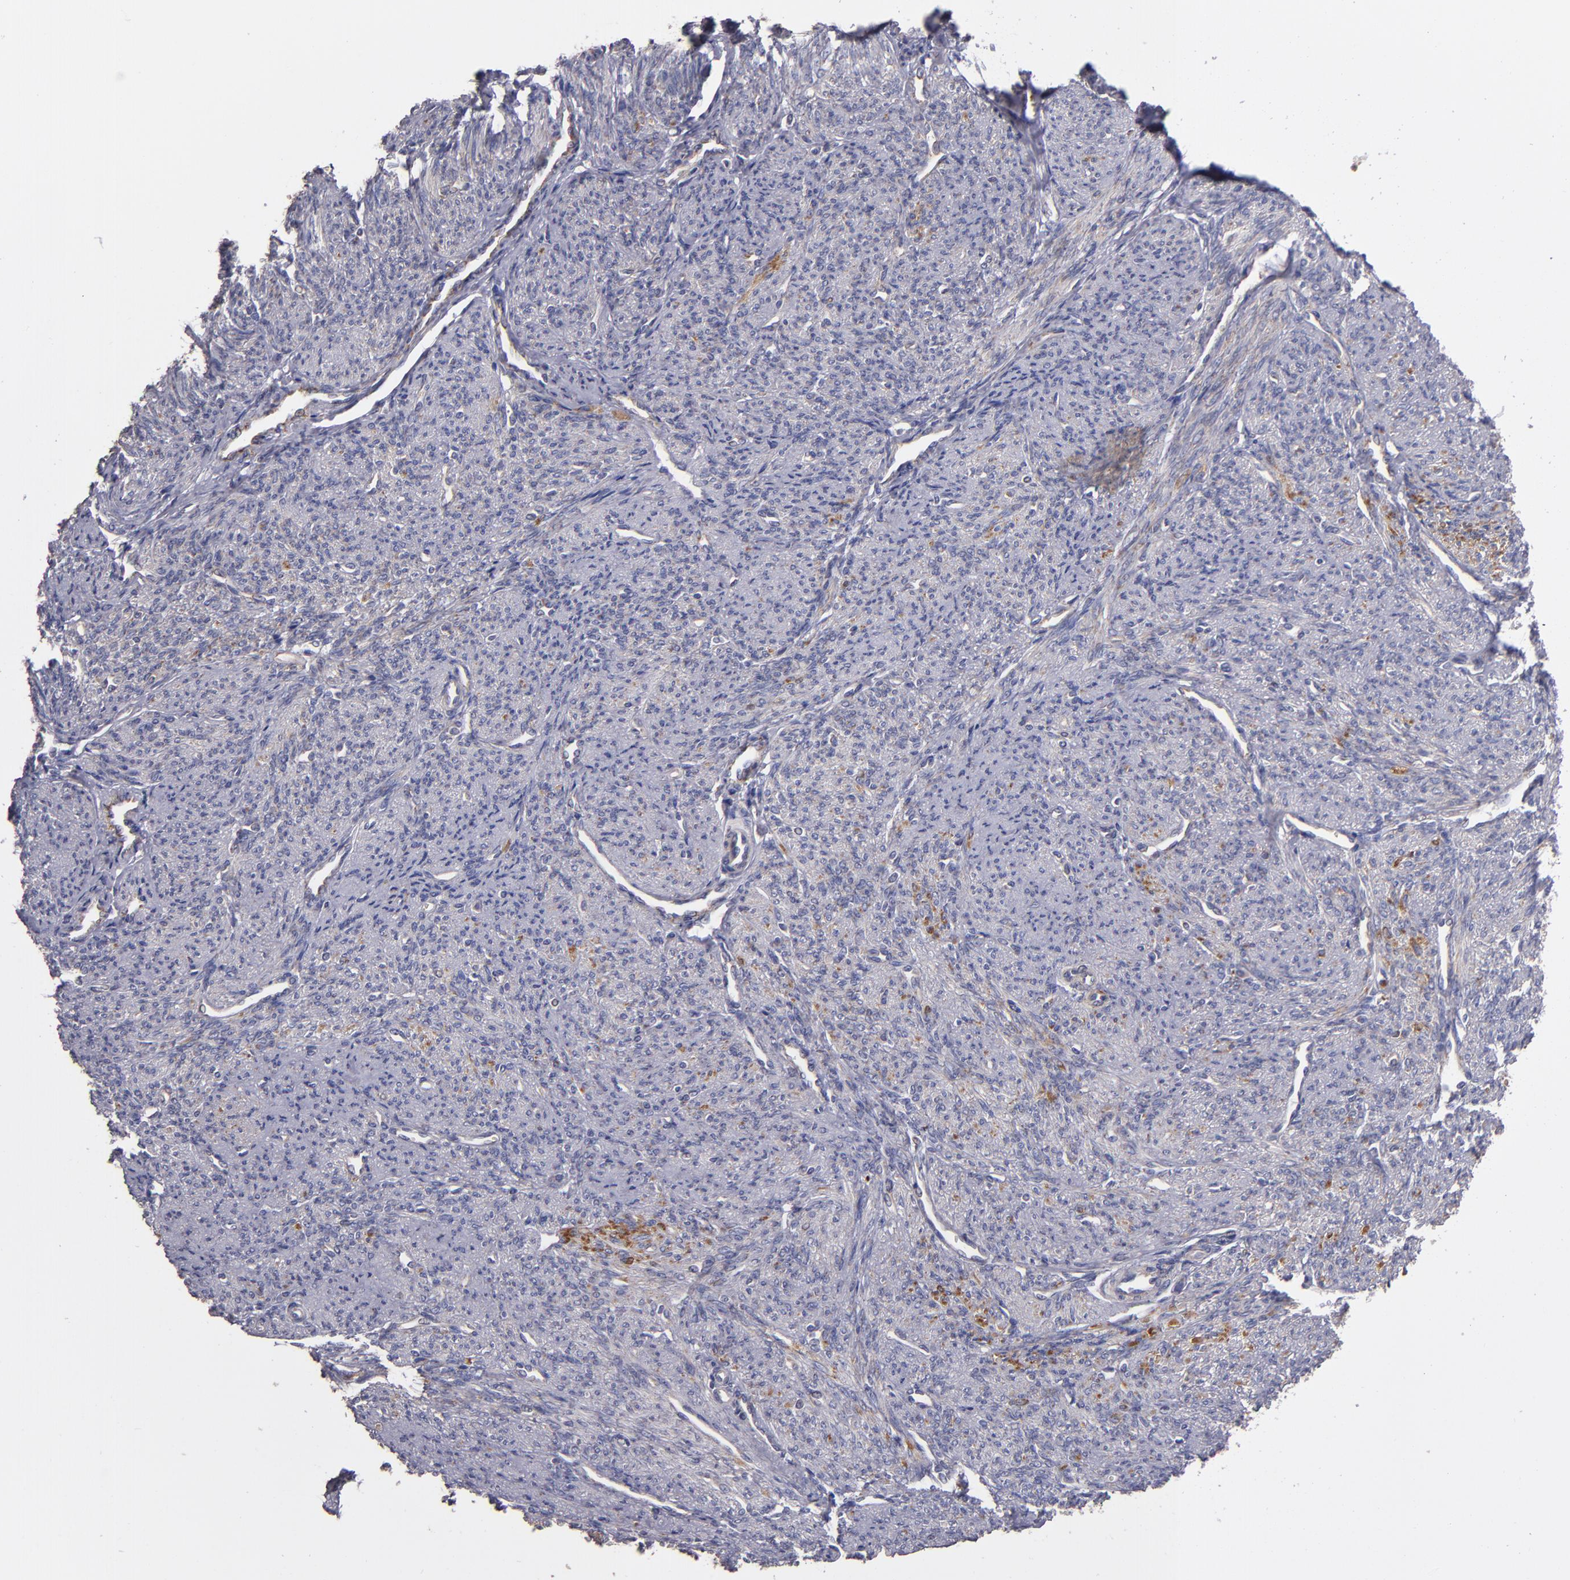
{"staining": {"intensity": "moderate", "quantity": "<25%", "location": "cytoplasmic/membranous"}, "tissue": "smooth muscle", "cell_type": "Smooth muscle cells", "image_type": "normal", "snomed": [{"axis": "morphology", "description": "Normal tissue, NOS"}, {"axis": "topography", "description": "Cervix"}, {"axis": "topography", "description": "Endometrium"}], "caption": "DAB (3,3'-diaminobenzidine) immunohistochemical staining of normal human smooth muscle reveals moderate cytoplasmic/membranous protein positivity in about <25% of smooth muscle cells.", "gene": "CLTA", "patient": {"sex": "female", "age": 65}}